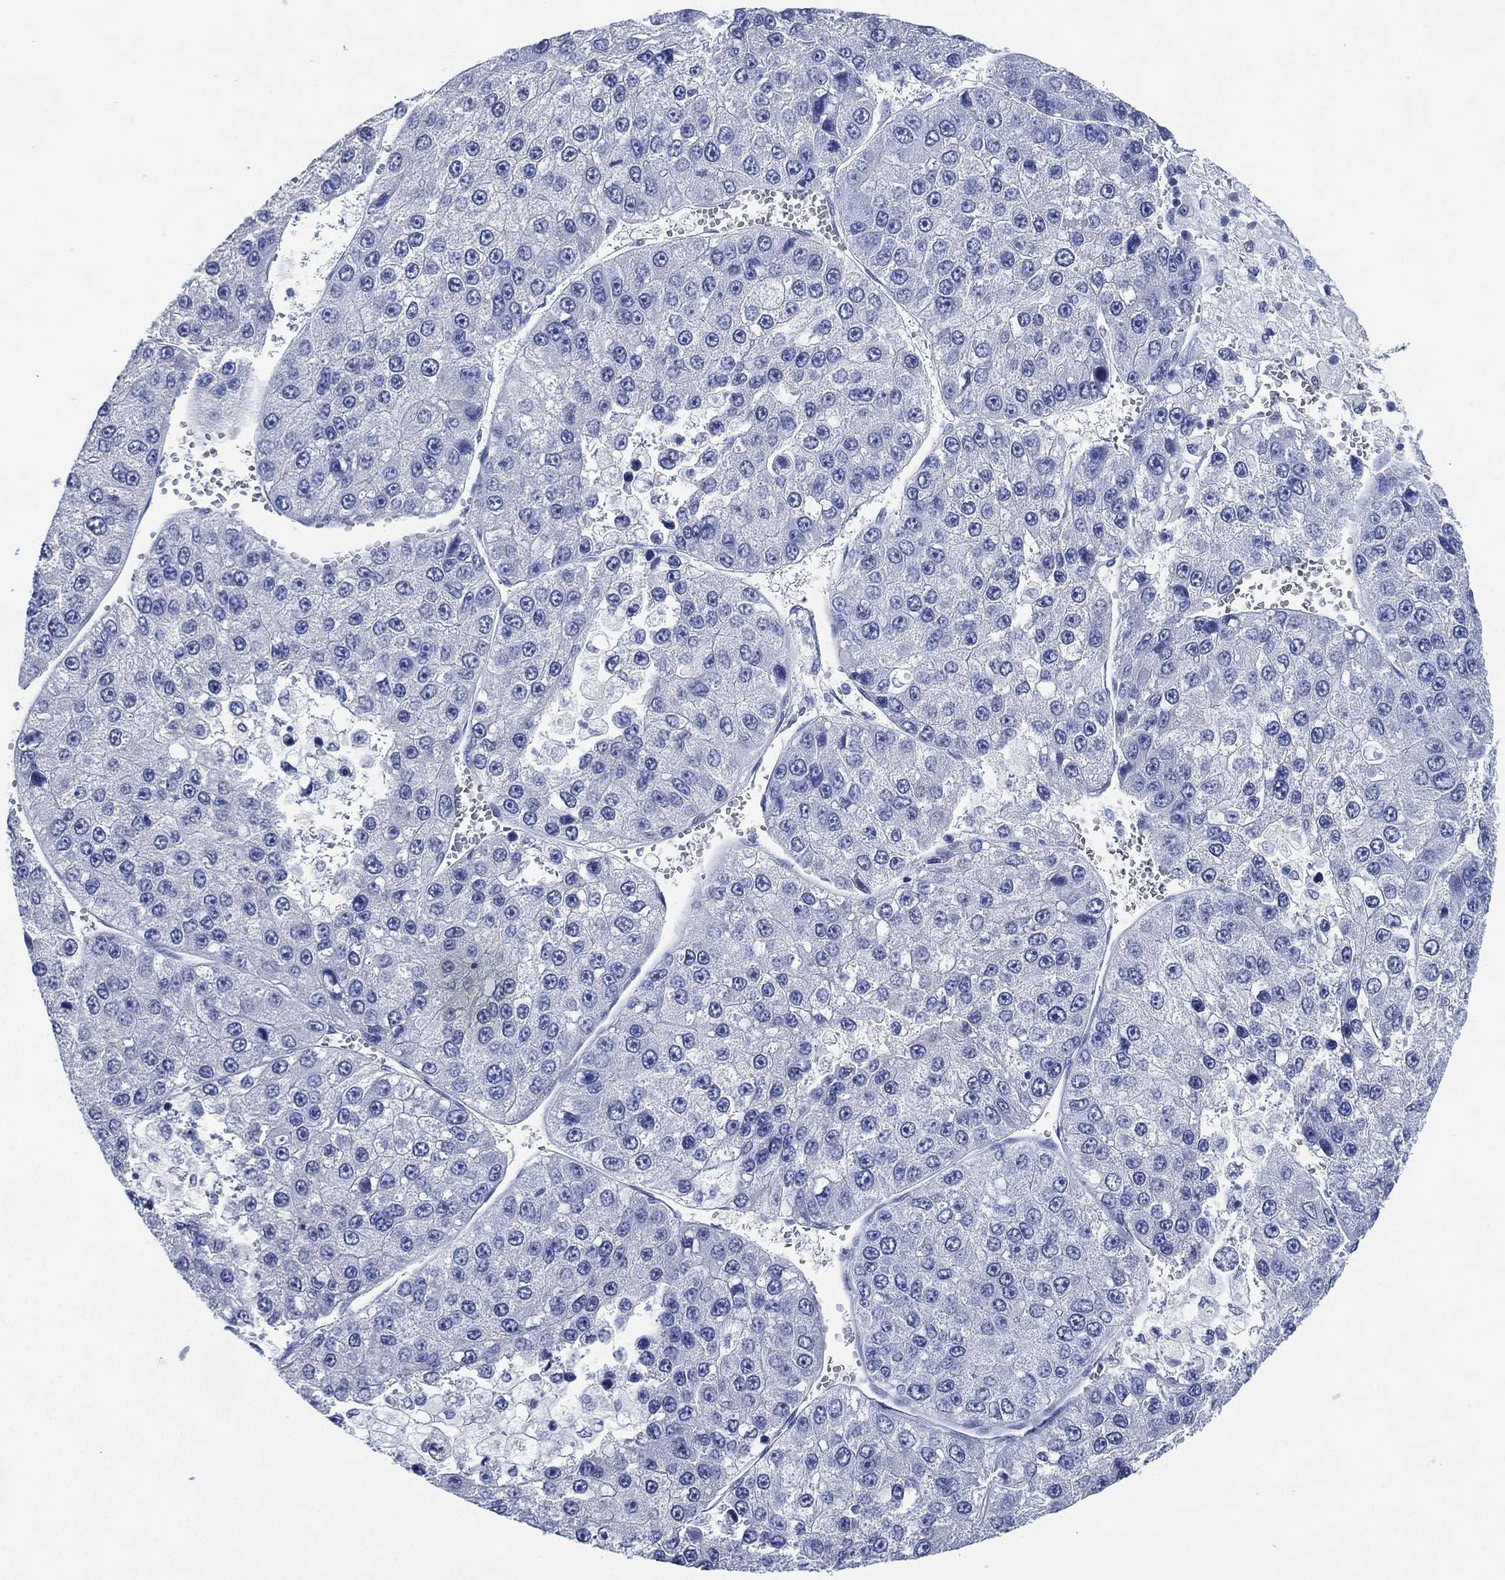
{"staining": {"intensity": "negative", "quantity": "none", "location": "none"}, "tissue": "liver cancer", "cell_type": "Tumor cells", "image_type": "cancer", "snomed": [{"axis": "morphology", "description": "Carcinoma, Hepatocellular, NOS"}, {"axis": "topography", "description": "Liver"}], "caption": "This is a photomicrograph of immunohistochemistry staining of liver hepatocellular carcinoma, which shows no positivity in tumor cells.", "gene": "CCDC70", "patient": {"sex": "female", "age": 73}}